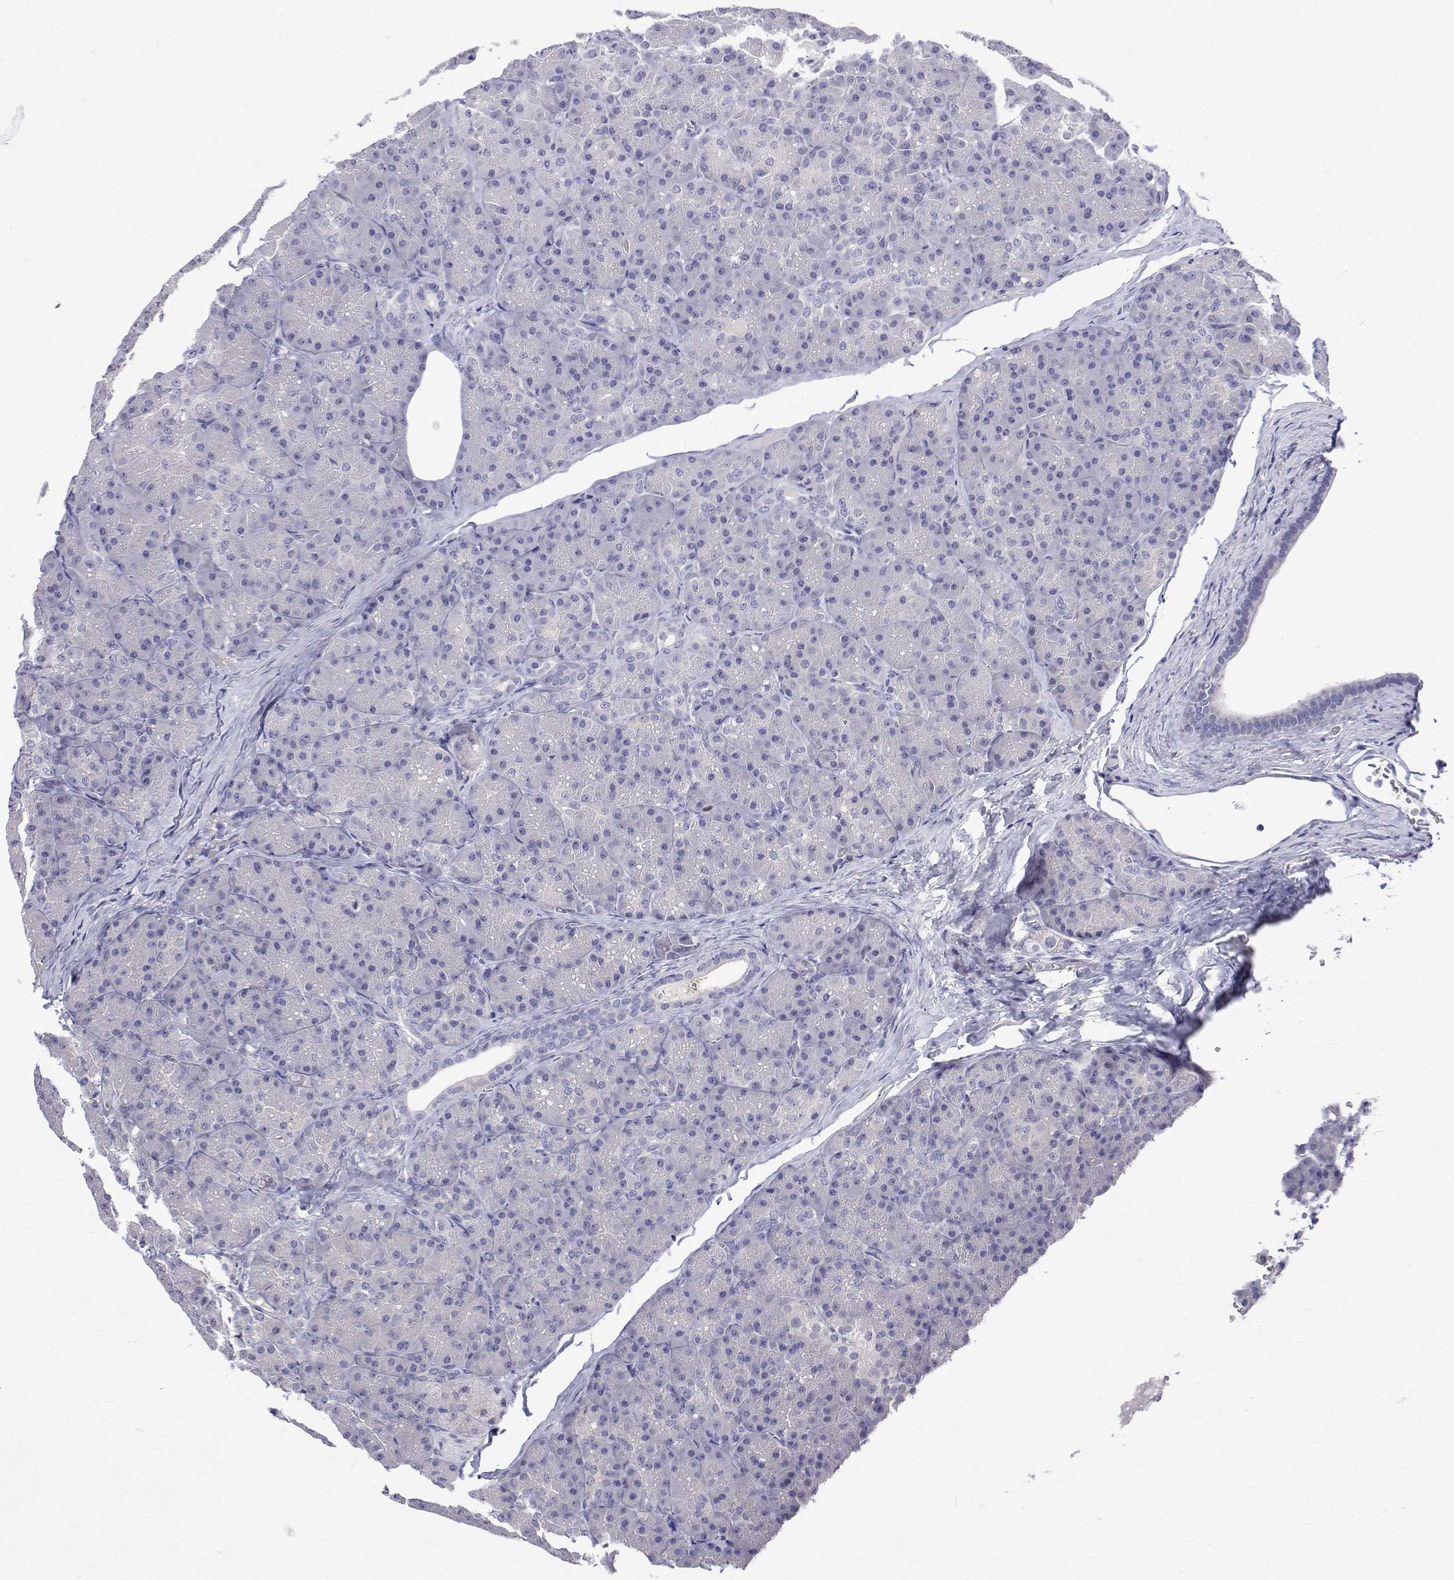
{"staining": {"intensity": "negative", "quantity": "none", "location": "none"}, "tissue": "pancreas", "cell_type": "Exocrine glandular cells", "image_type": "normal", "snomed": [{"axis": "morphology", "description": "Normal tissue, NOS"}, {"axis": "topography", "description": "Pancreas"}], "caption": "Immunohistochemistry (IHC) of unremarkable pancreas displays no positivity in exocrine glandular cells.", "gene": "PADI1", "patient": {"sex": "male", "age": 57}}